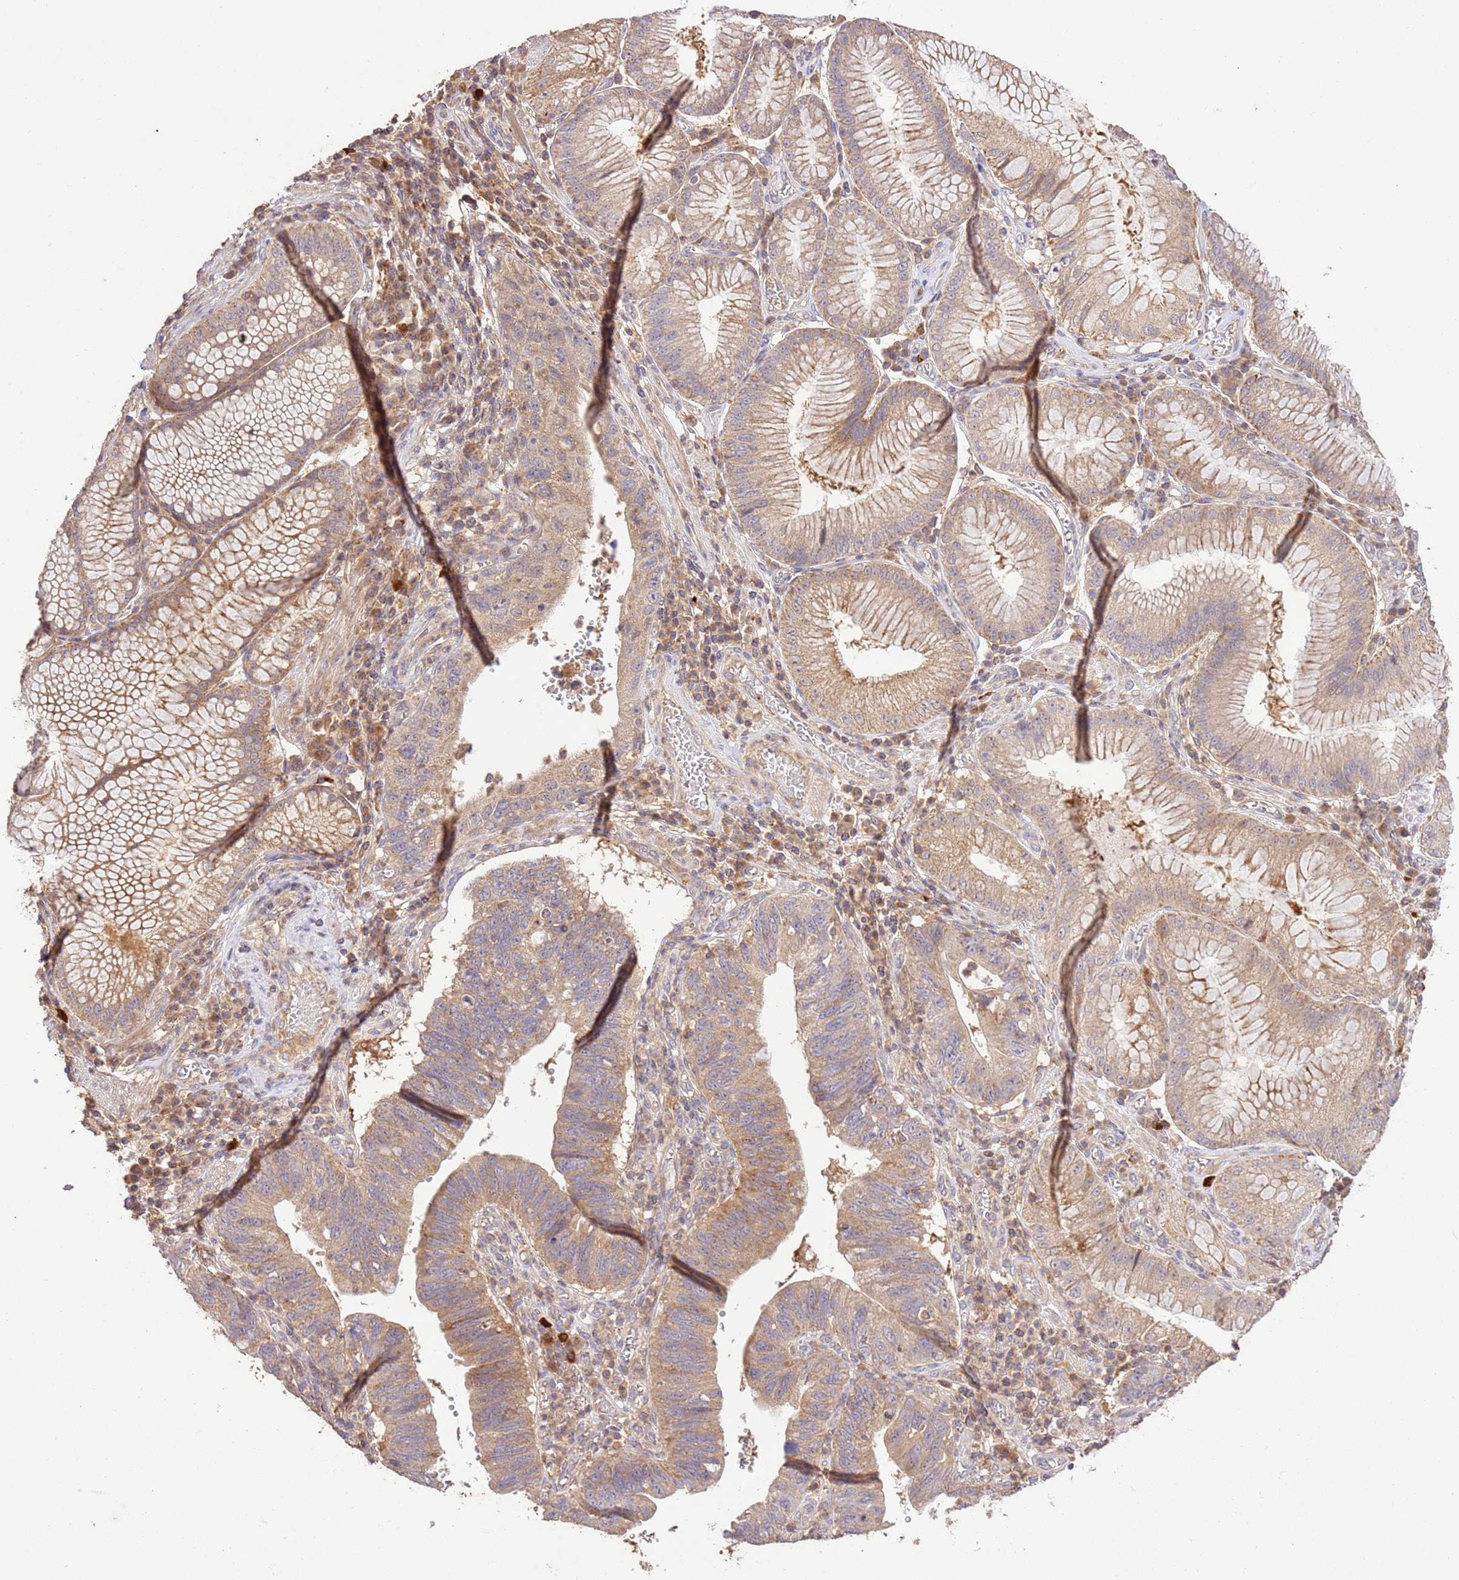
{"staining": {"intensity": "moderate", "quantity": ">75%", "location": "cytoplasmic/membranous"}, "tissue": "stomach cancer", "cell_type": "Tumor cells", "image_type": "cancer", "snomed": [{"axis": "morphology", "description": "Adenocarcinoma, NOS"}, {"axis": "topography", "description": "Stomach"}], "caption": "High-power microscopy captured an immunohistochemistry (IHC) histopathology image of stomach cancer (adenocarcinoma), revealing moderate cytoplasmic/membranous staining in about >75% of tumor cells. (brown staining indicates protein expression, while blue staining denotes nuclei).", "gene": "LRRC28", "patient": {"sex": "male", "age": 59}}